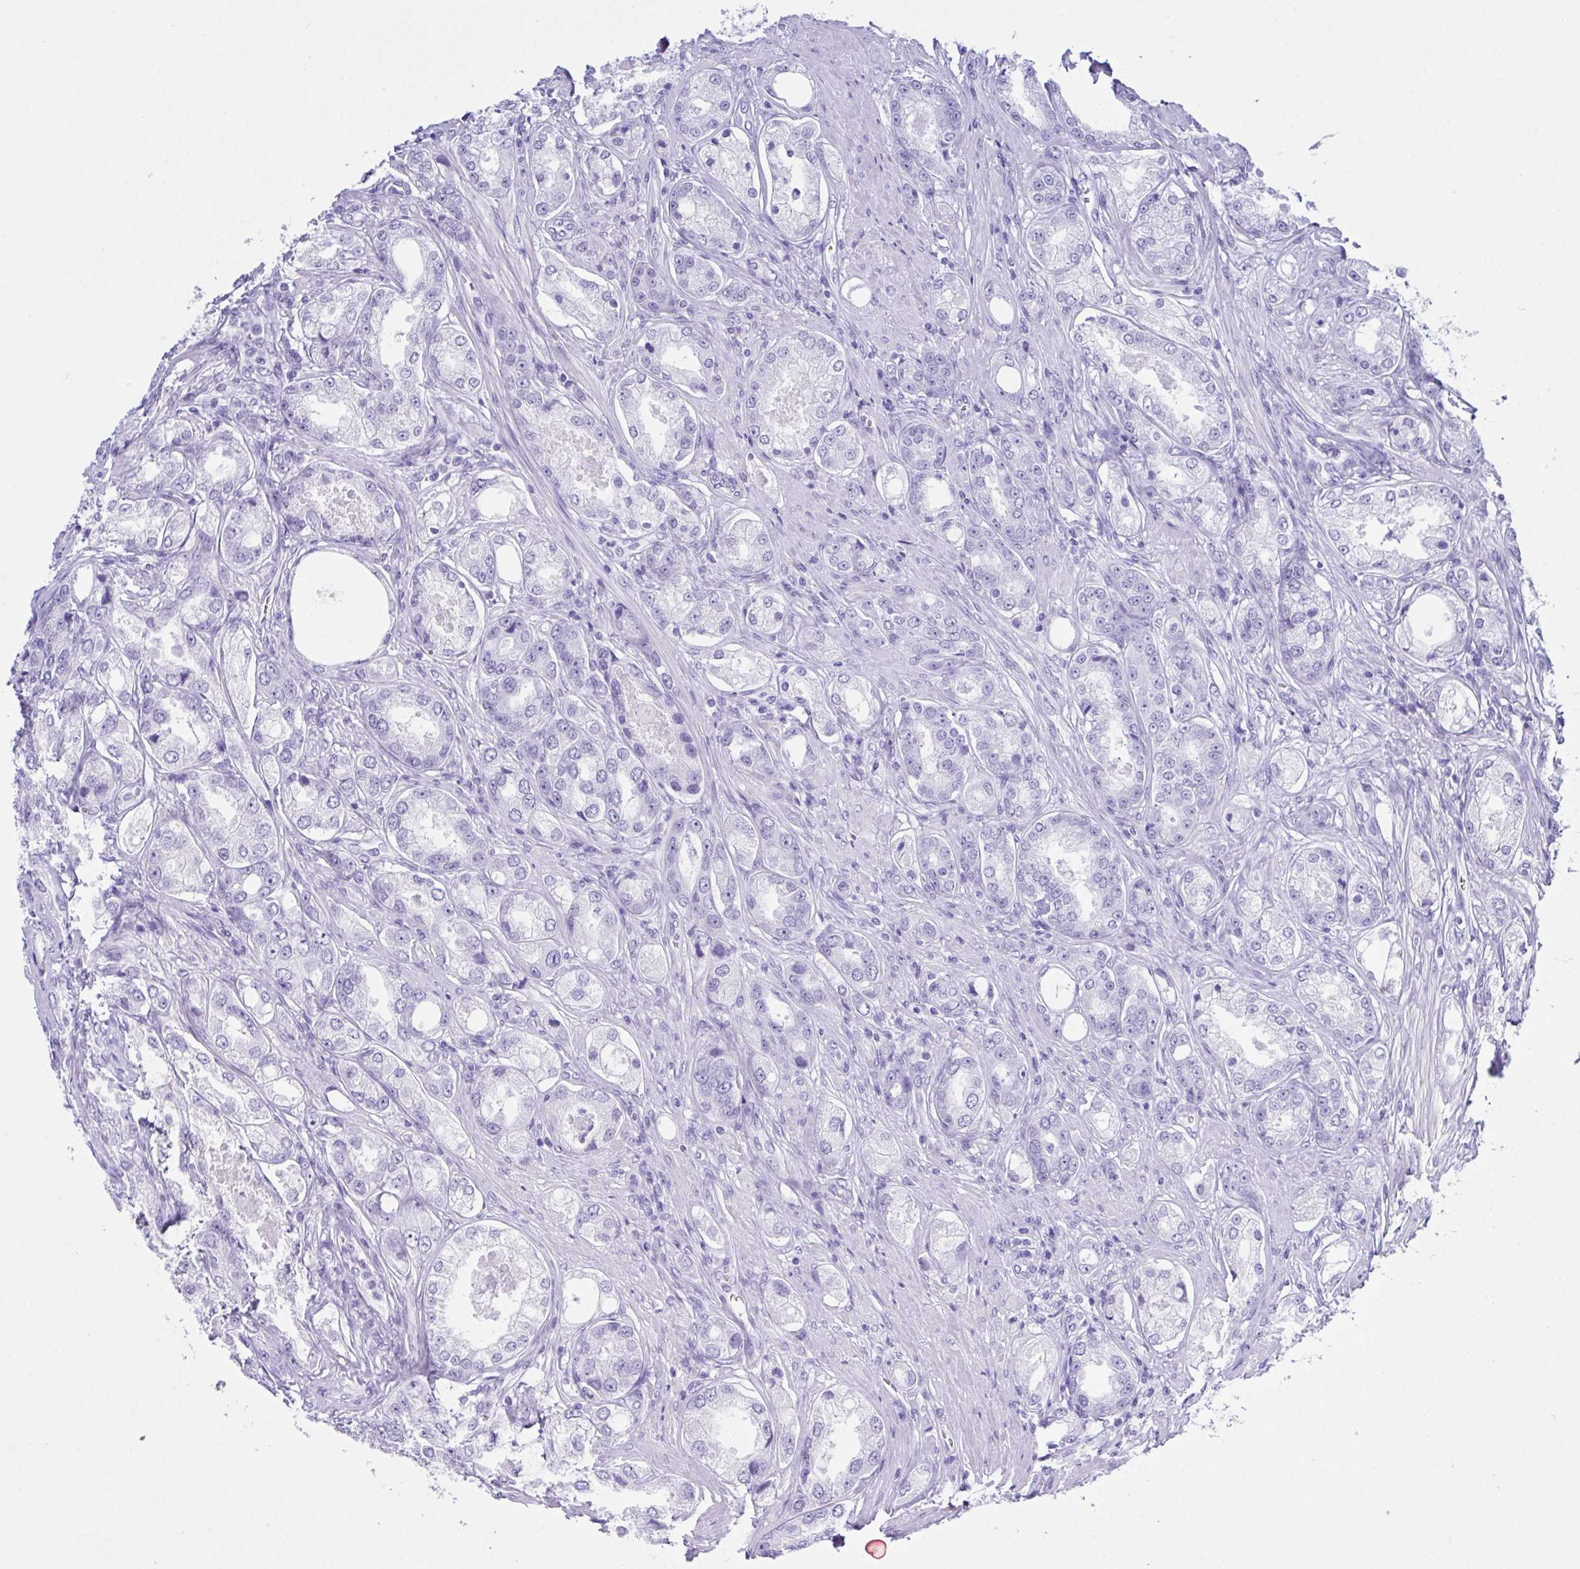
{"staining": {"intensity": "negative", "quantity": "none", "location": "none"}, "tissue": "prostate cancer", "cell_type": "Tumor cells", "image_type": "cancer", "snomed": [{"axis": "morphology", "description": "Adenocarcinoma, Low grade"}, {"axis": "topography", "description": "Prostate"}], "caption": "Tumor cells are negative for protein expression in human prostate cancer (adenocarcinoma (low-grade)).", "gene": "LGALS4", "patient": {"sex": "male", "age": 68}}